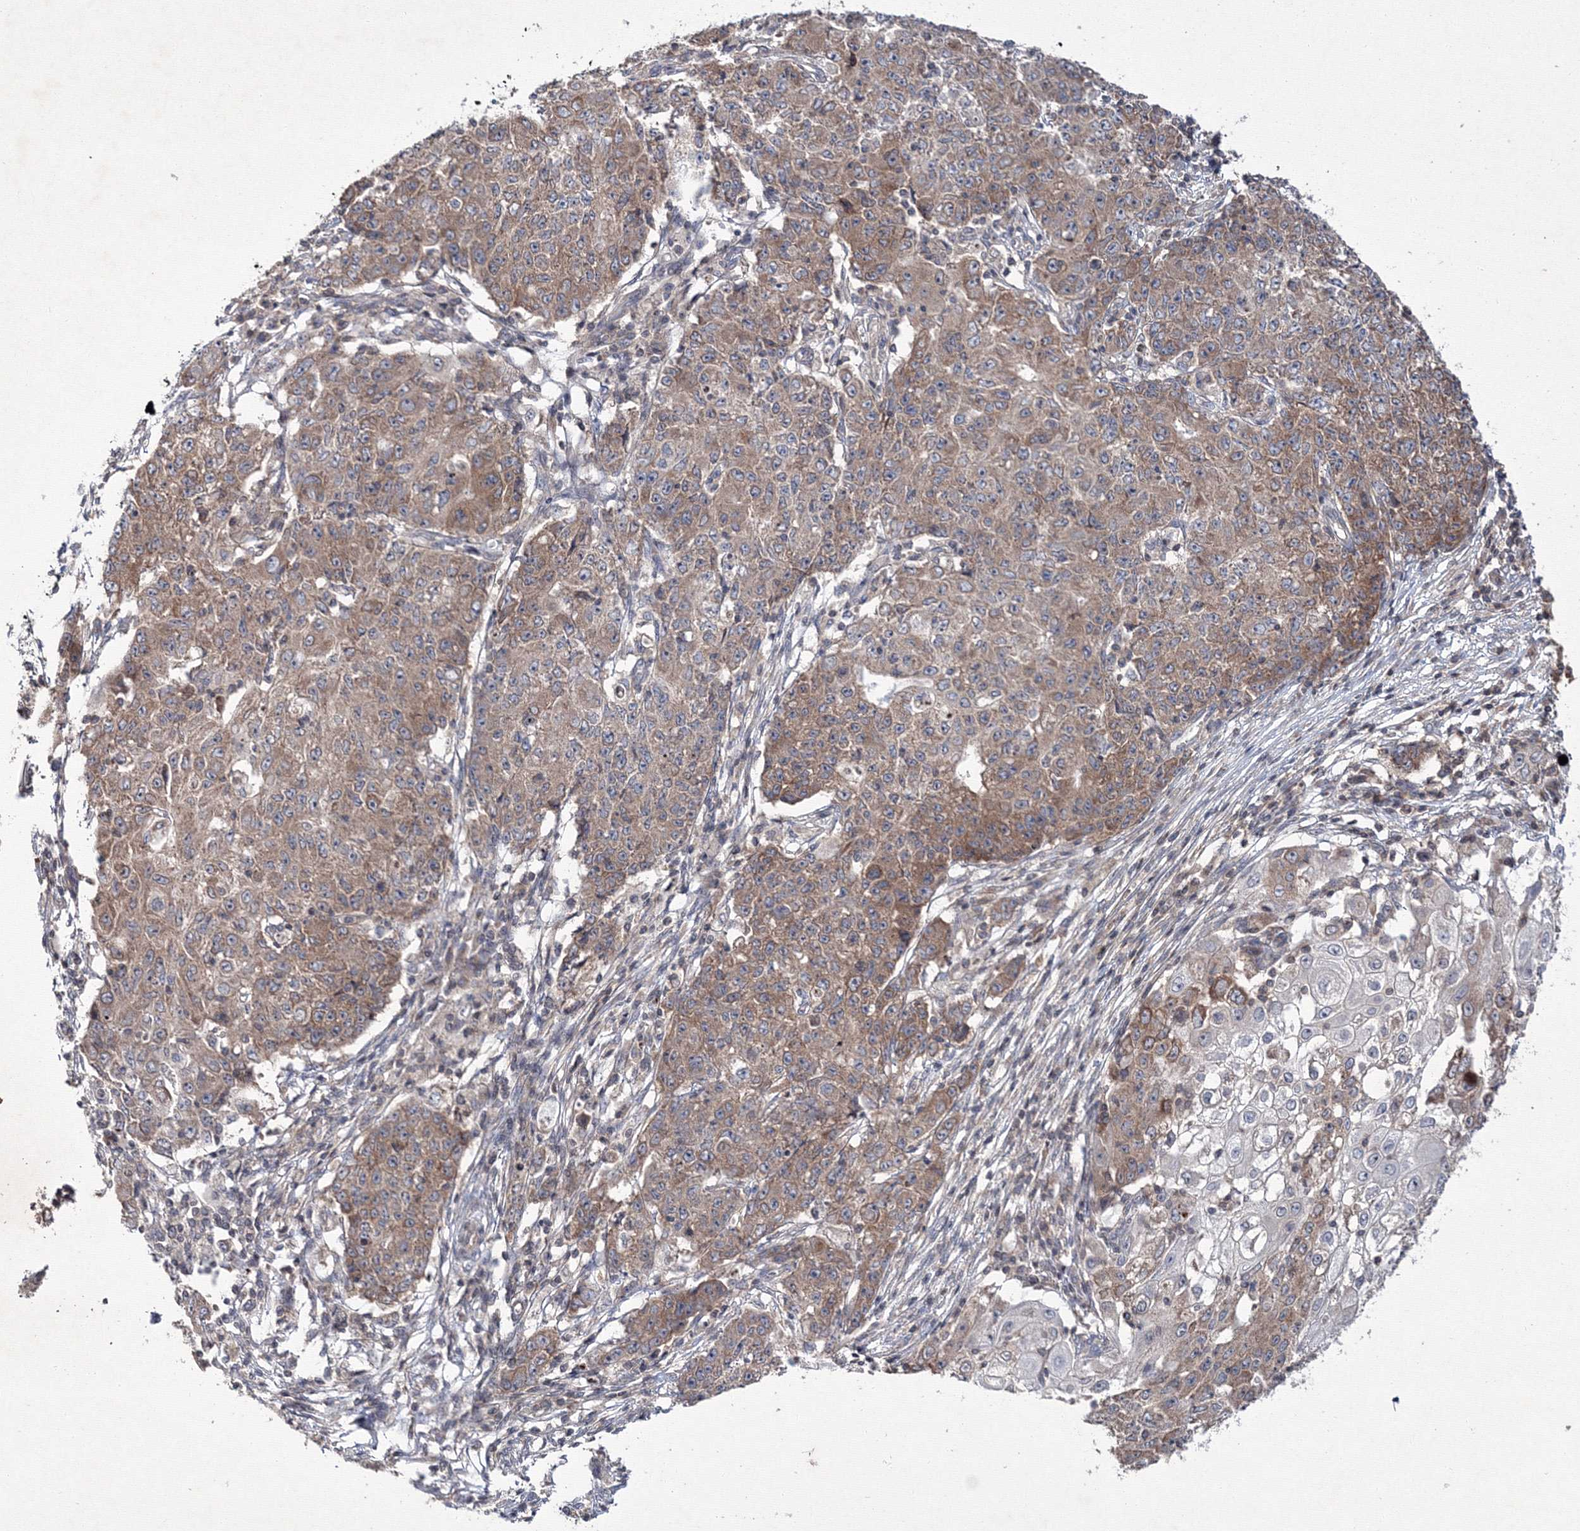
{"staining": {"intensity": "moderate", "quantity": ">75%", "location": "cytoplasmic/membranous"}, "tissue": "ovarian cancer", "cell_type": "Tumor cells", "image_type": "cancer", "snomed": [{"axis": "morphology", "description": "Carcinoma, endometroid"}, {"axis": "topography", "description": "Ovary"}], "caption": "The micrograph shows immunohistochemical staining of ovarian cancer. There is moderate cytoplasmic/membranous positivity is appreciated in about >75% of tumor cells.", "gene": "MKRN2", "patient": {"sex": "female", "age": 42}}